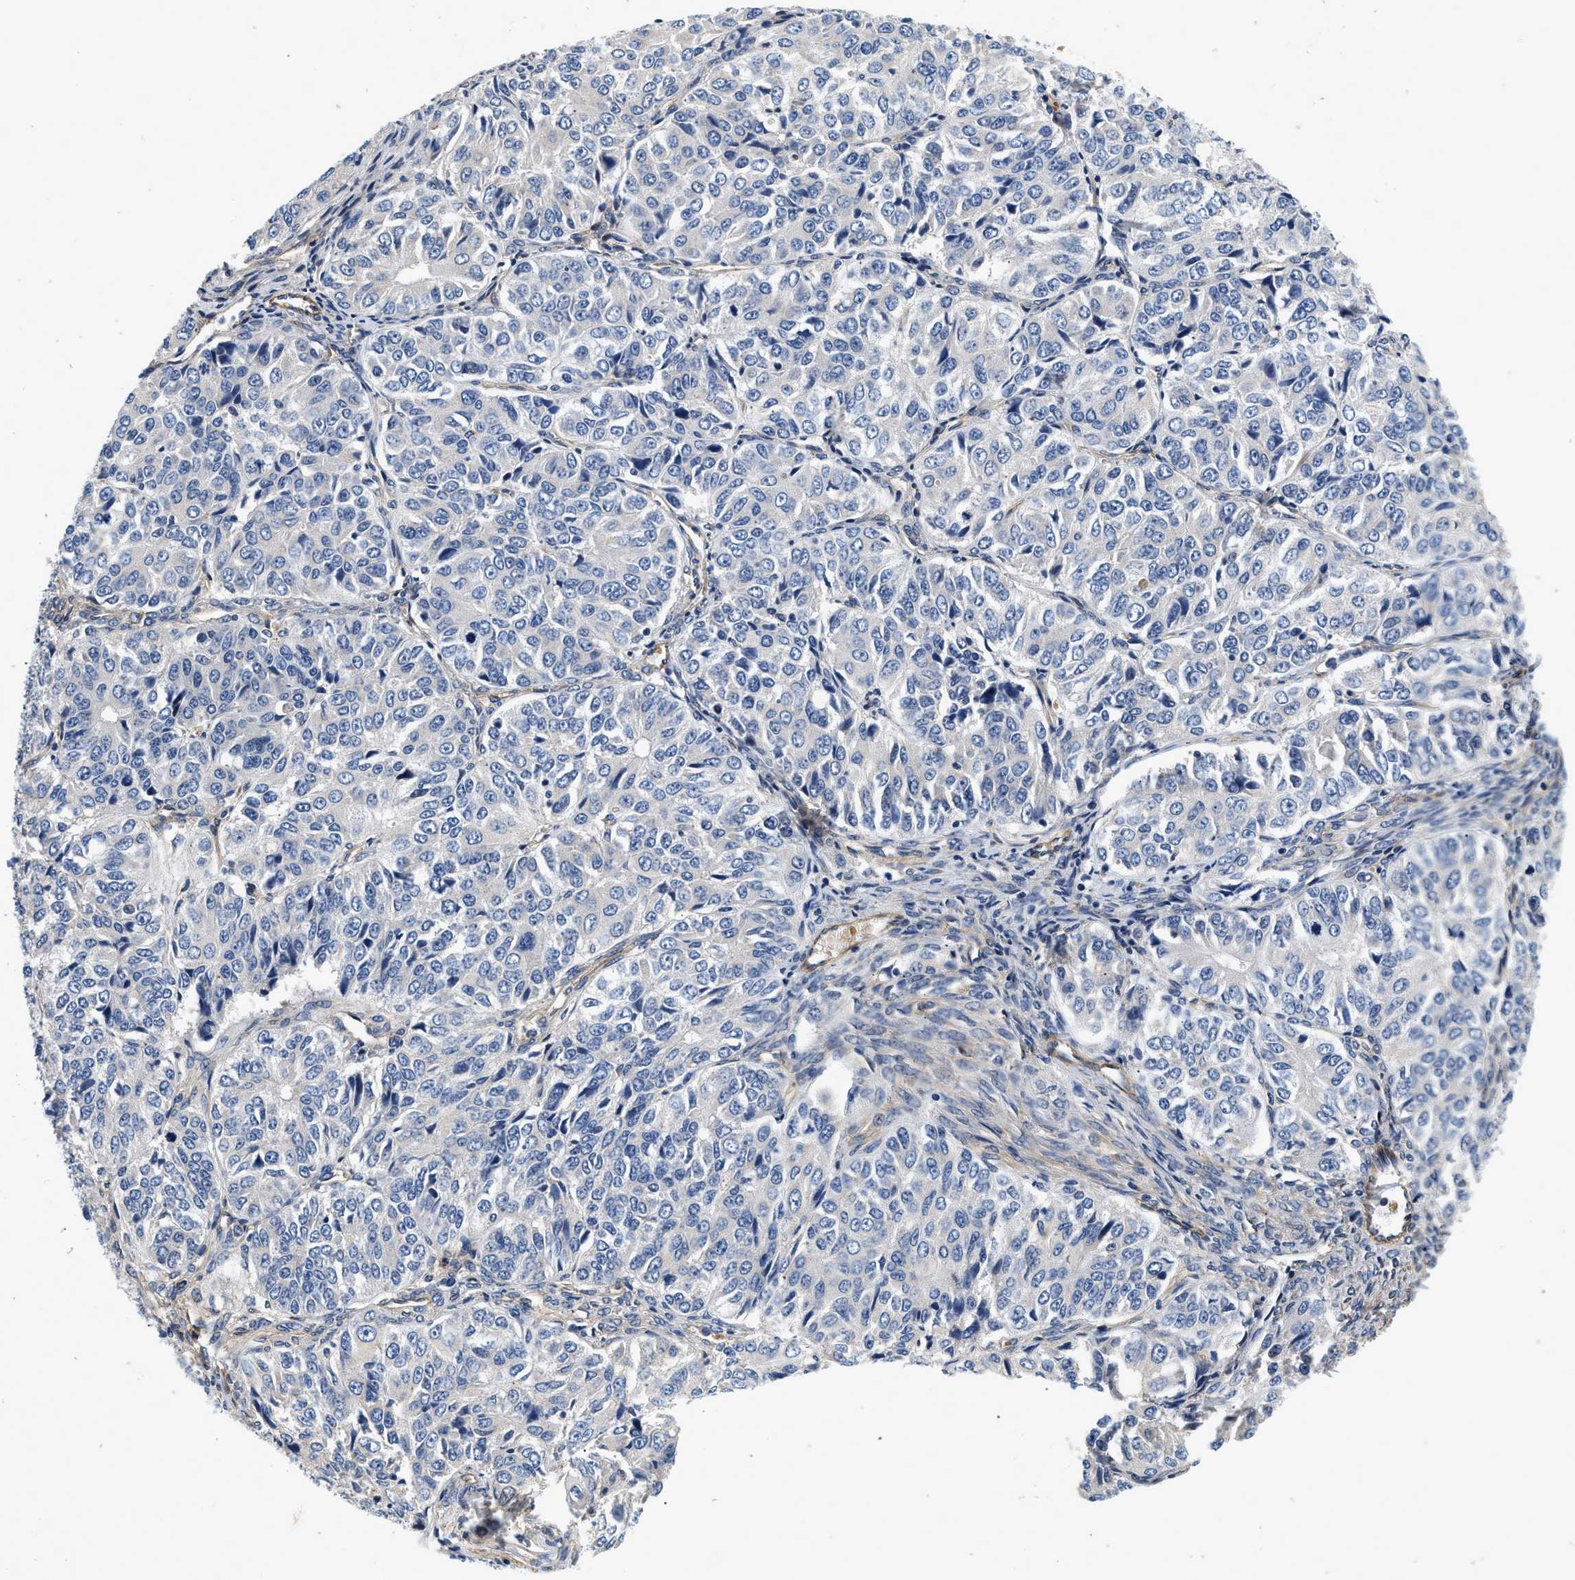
{"staining": {"intensity": "negative", "quantity": "none", "location": "none"}, "tissue": "ovarian cancer", "cell_type": "Tumor cells", "image_type": "cancer", "snomed": [{"axis": "morphology", "description": "Carcinoma, endometroid"}, {"axis": "topography", "description": "Ovary"}], "caption": "Tumor cells show no significant positivity in ovarian cancer (endometroid carcinoma).", "gene": "NME6", "patient": {"sex": "female", "age": 51}}